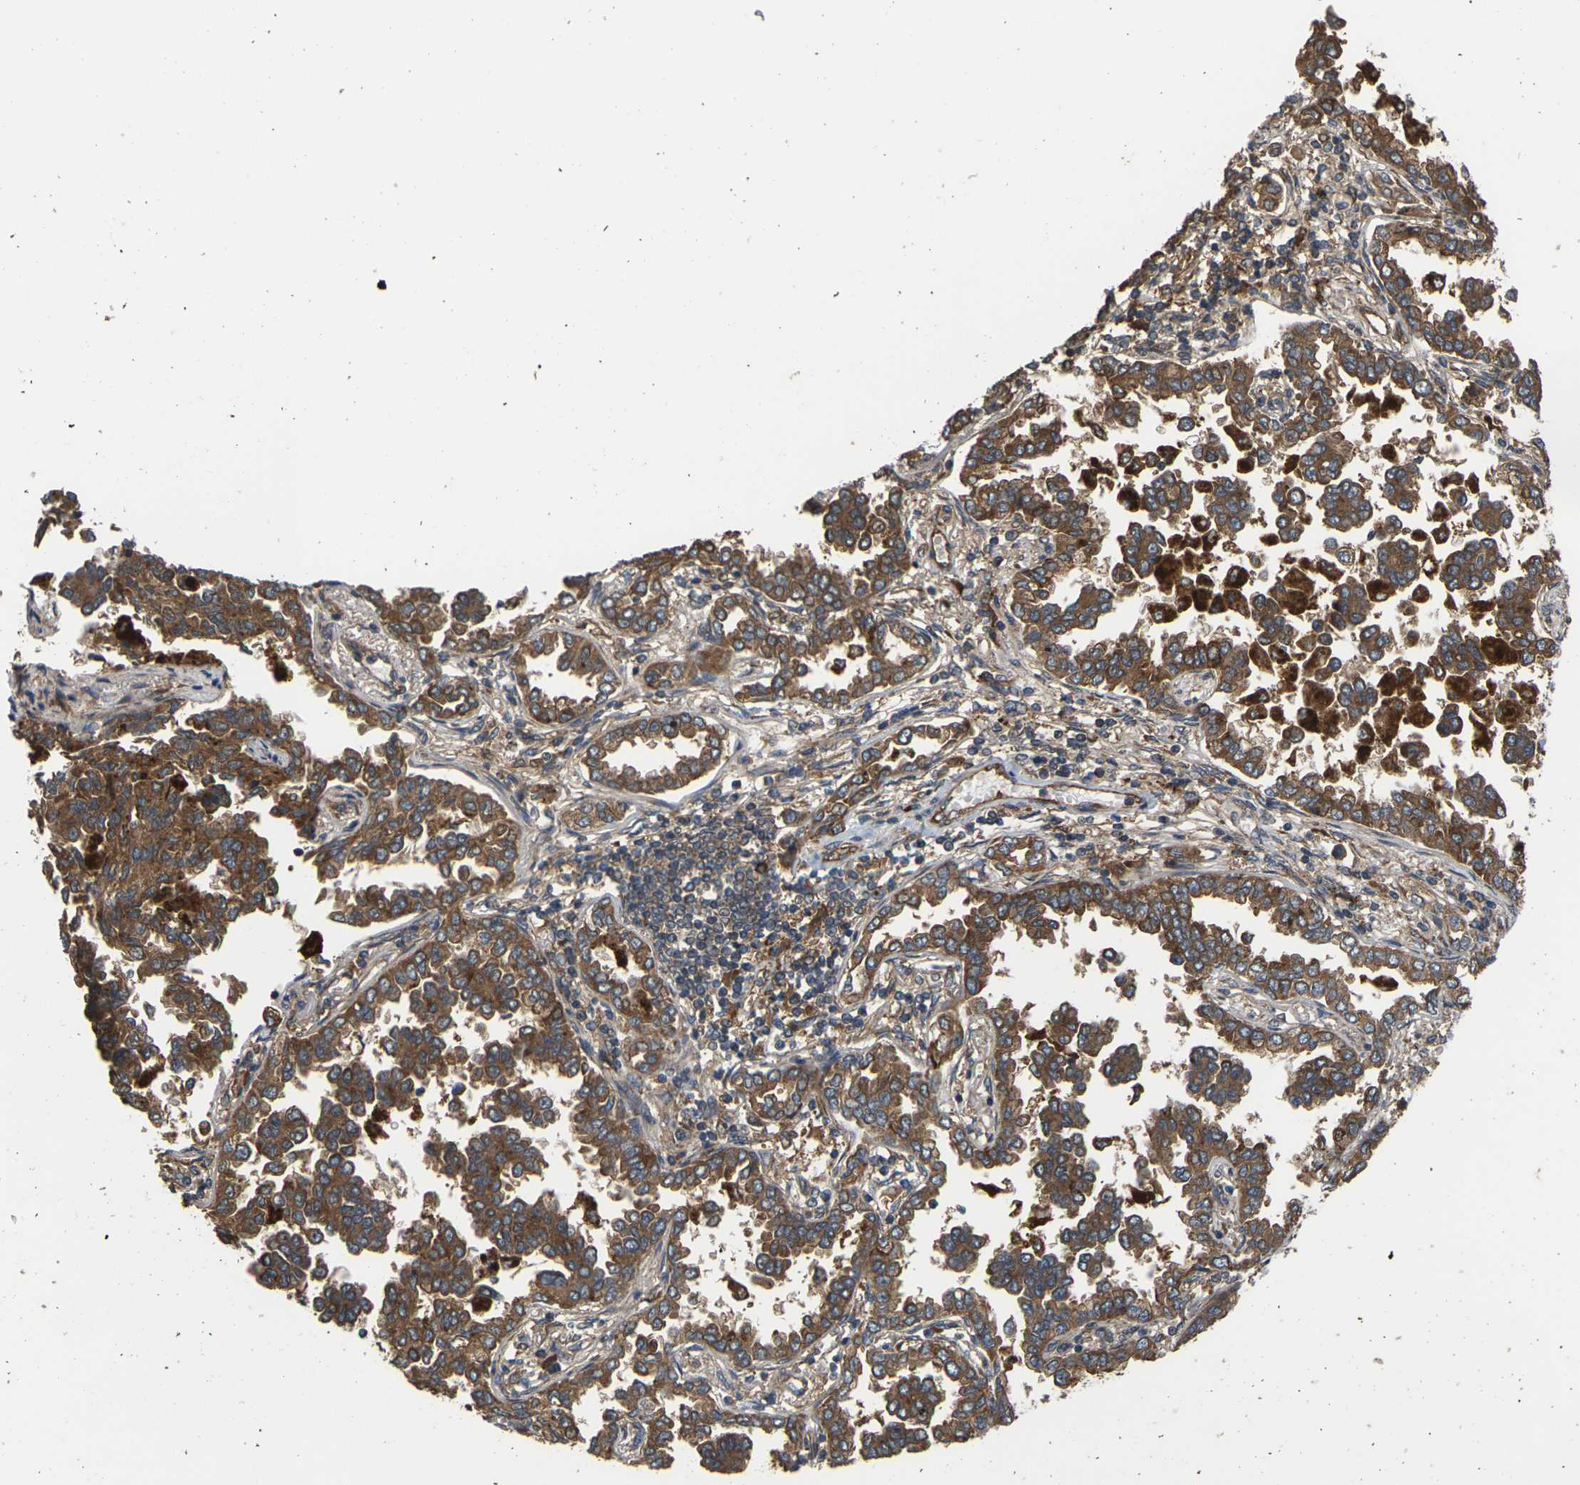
{"staining": {"intensity": "moderate", "quantity": ">75%", "location": "cytoplasmic/membranous"}, "tissue": "lung cancer", "cell_type": "Tumor cells", "image_type": "cancer", "snomed": [{"axis": "morphology", "description": "Normal tissue, NOS"}, {"axis": "morphology", "description": "Adenocarcinoma, NOS"}, {"axis": "topography", "description": "Lung"}], "caption": "Protein staining of lung adenocarcinoma tissue demonstrates moderate cytoplasmic/membranous expression in approximately >75% of tumor cells.", "gene": "NRAS", "patient": {"sex": "male", "age": 59}}